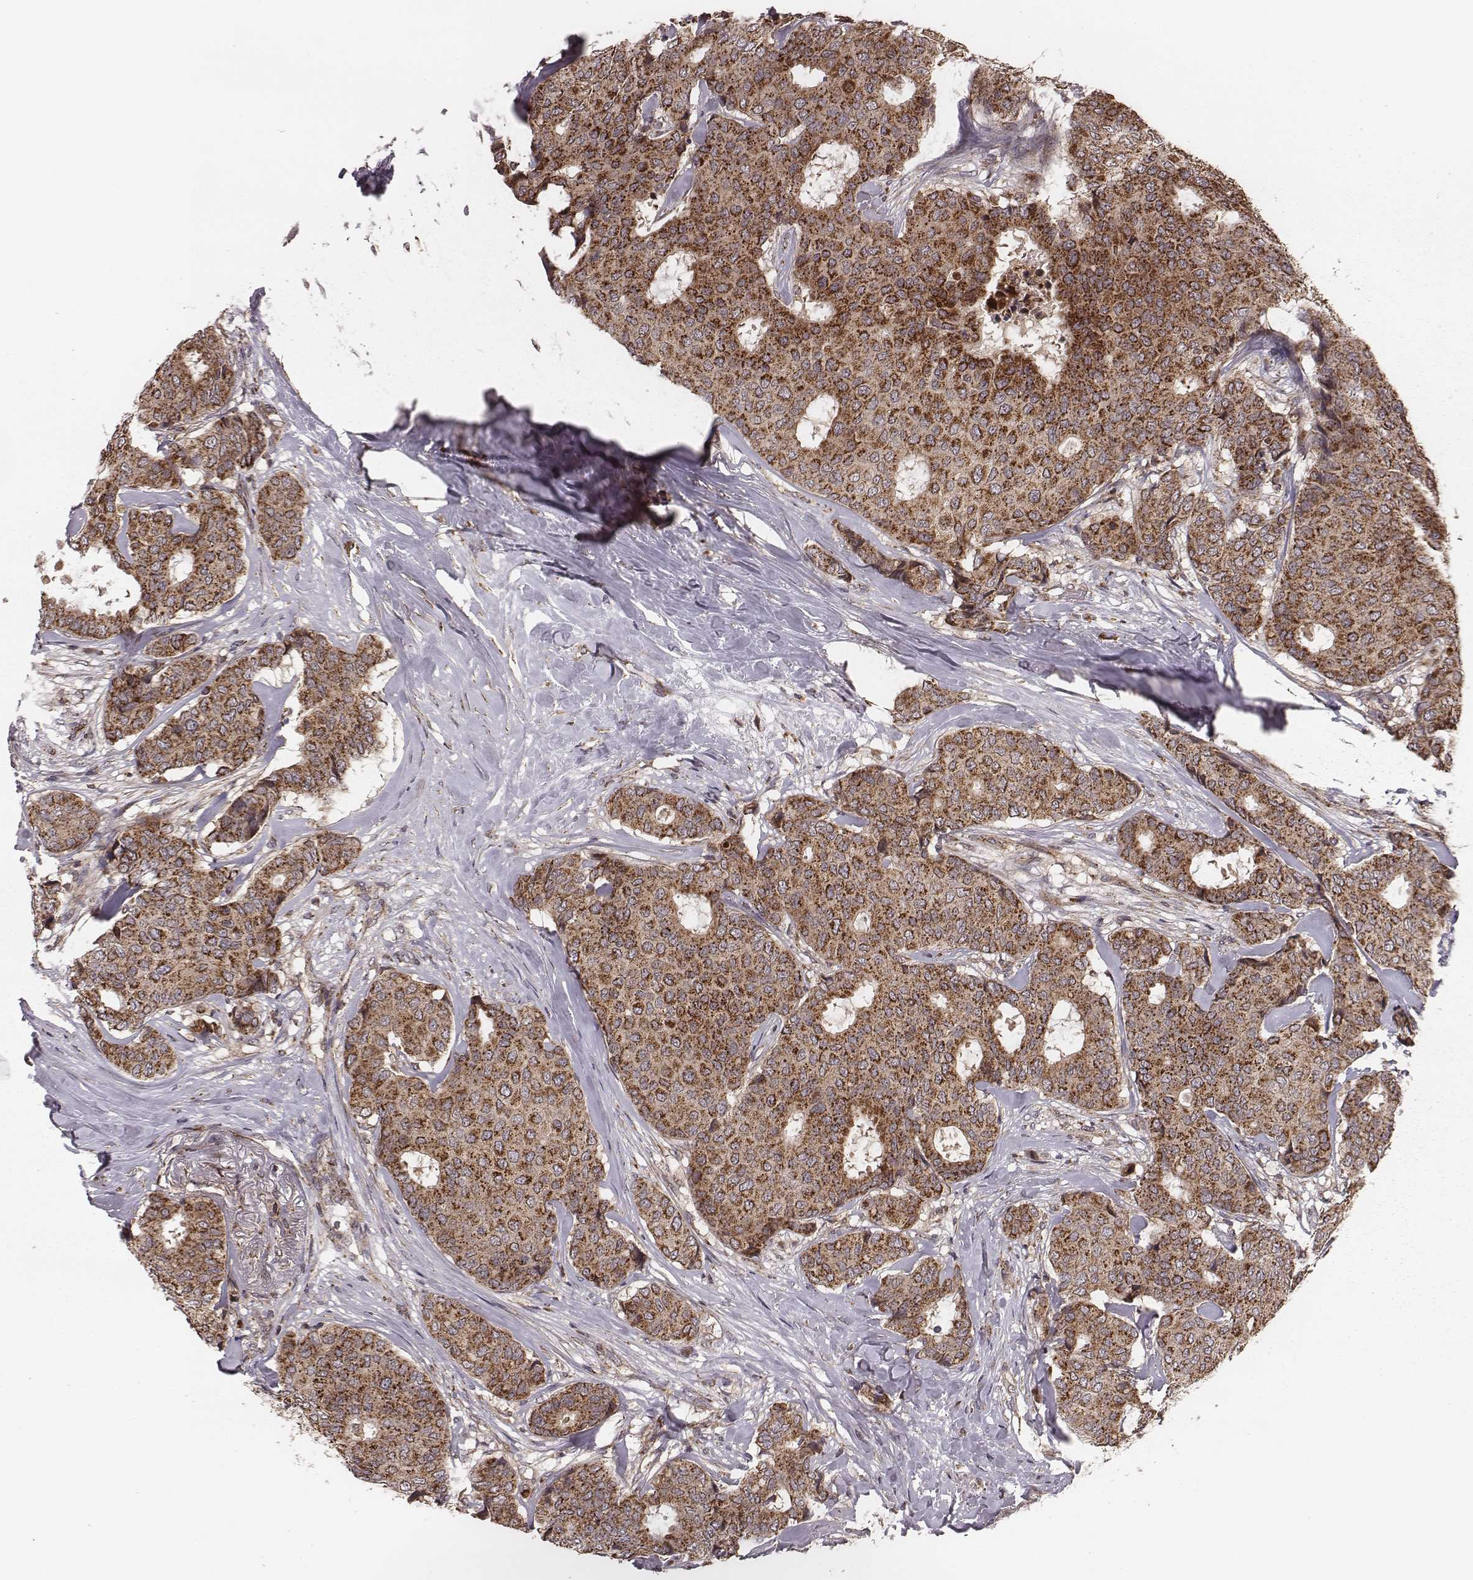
{"staining": {"intensity": "strong", "quantity": ">75%", "location": "cytoplasmic/membranous"}, "tissue": "breast cancer", "cell_type": "Tumor cells", "image_type": "cancer", "snomed": [{"axis": "morphology", "description": "Duct carcinoma"}, {"axis": "topography", "description": "Breast"}], "caption": "Human infiltrating ductal carcinoma (breast) stained for a protein (brown) reveals strong cytoplasmic/membranous positive staining in approximately >75% of tumor cells.", "gene": "ZDHHC21", "patient": {"sex": "female", "age": 75}}